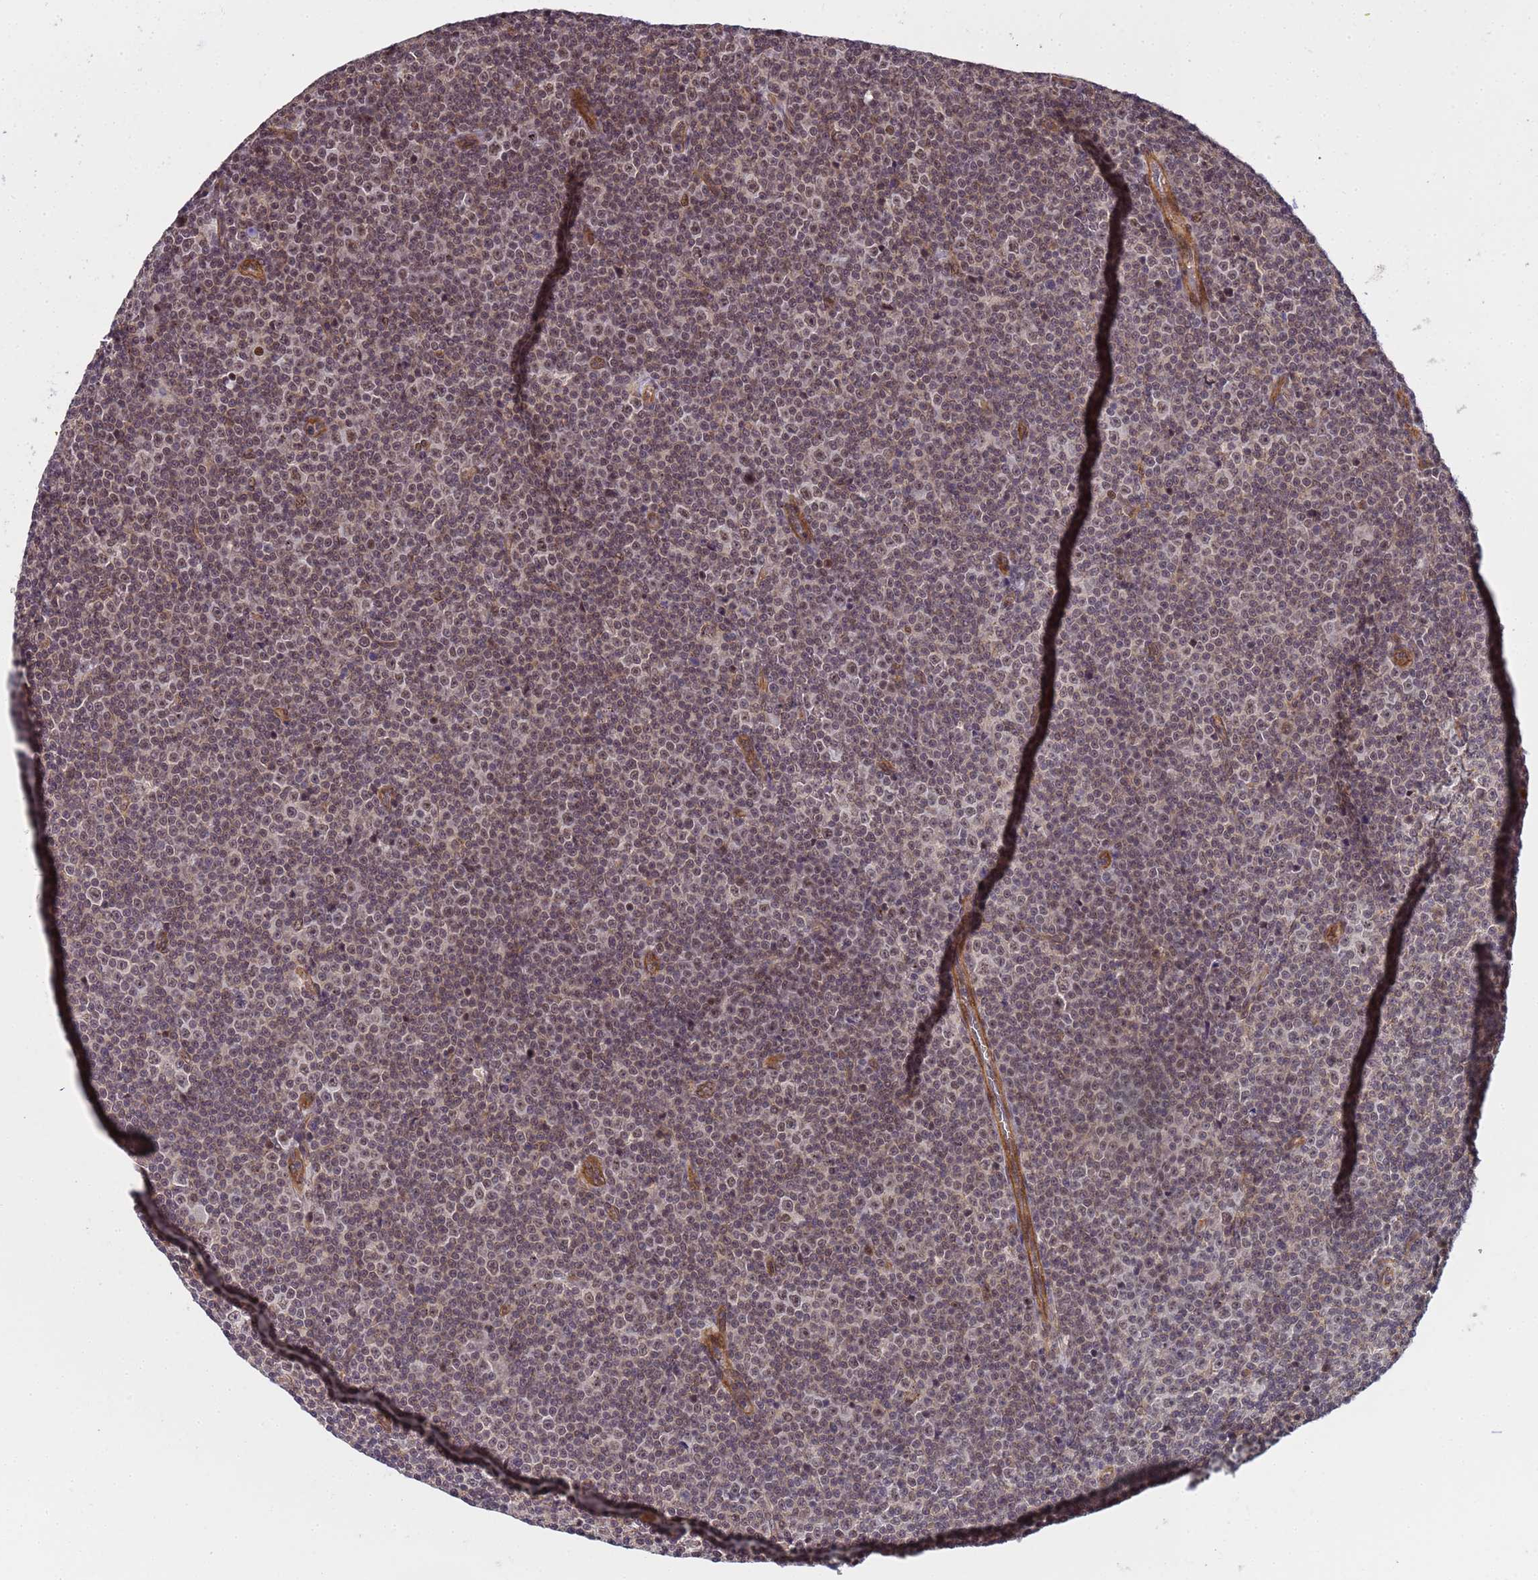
{"staining": {"intensity": "weak", "quantity": "25%-75%", "location": "nuclear"}, "tissue": "lymphoma", "cell_type": "Tumor cells", "image_type": "cancer", "snomed": [{"axis": "morphology", "description": "Malignant lymphoma, non-Hodgkin's type, Low grade"}, {"axis": "topography", "description": "Lymph node"}], "caption": "Immunohistochemical staining of low-grade malignant lymphoma, non-Hodgkin's type exhibits low levels of weak nuclear expression in about 25%-75% of tumor cells.", "gene": "EMC2", "patient": {"sex": "female", "age": 67}}